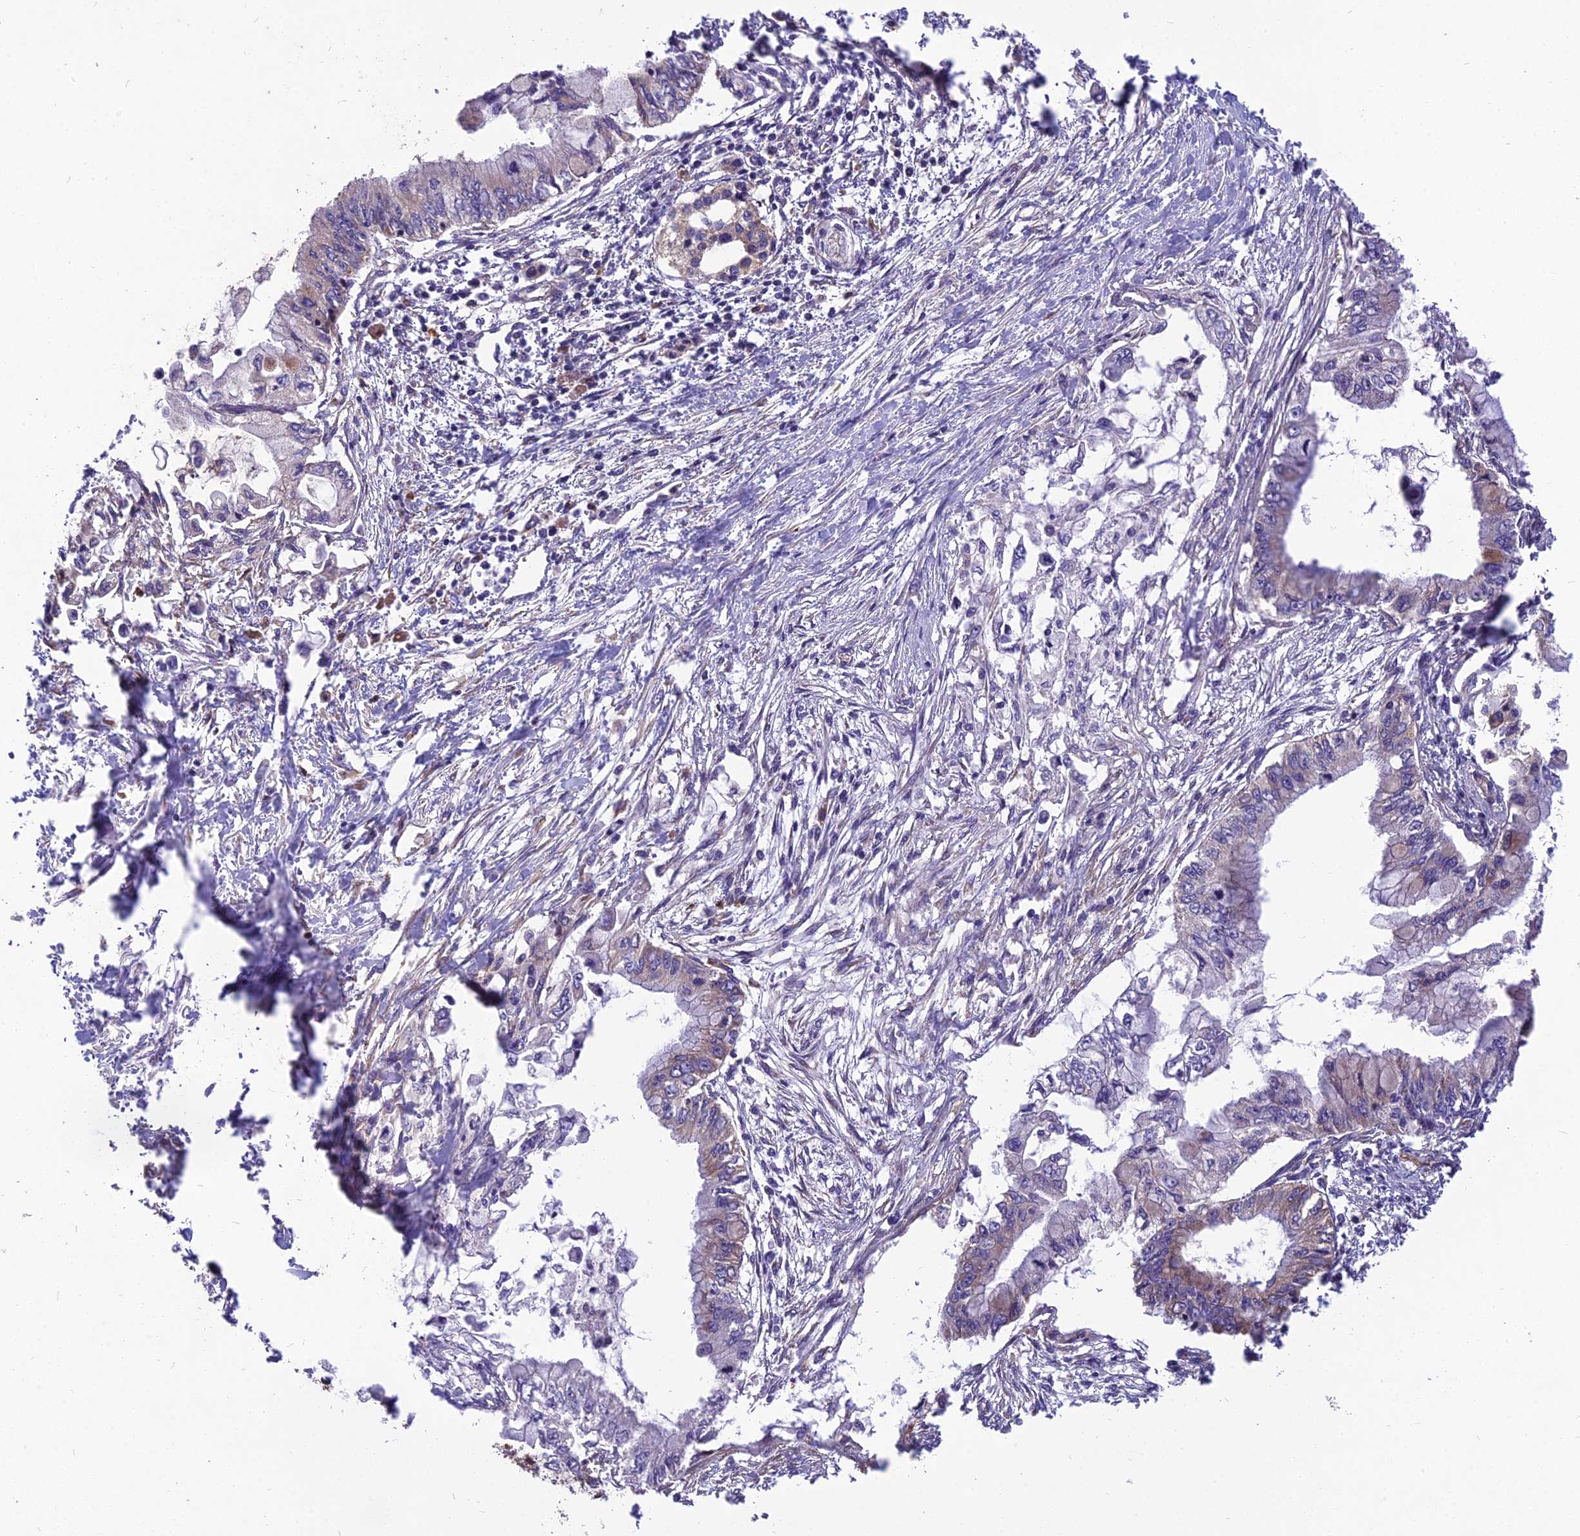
{"staining": {"intensity": "weak", "quantity": "<25%", "location": "cytoplasmic/membranous"}, "tissue": "pancreatic cancer", "cell_type": "Tumor cells", "image_type": "cancer", "snomed": [{"axis": "morphology", "description": "Adenocarcinoma, NOS"}, {"axis": "topography", "description": "Pancreas"}], "caption": "Tumor cells are negative for protein expression in human adenocarcinoma (pancreatic).", "gene": "SPDL1", "patient": {"sex": "male", "age": 48}}